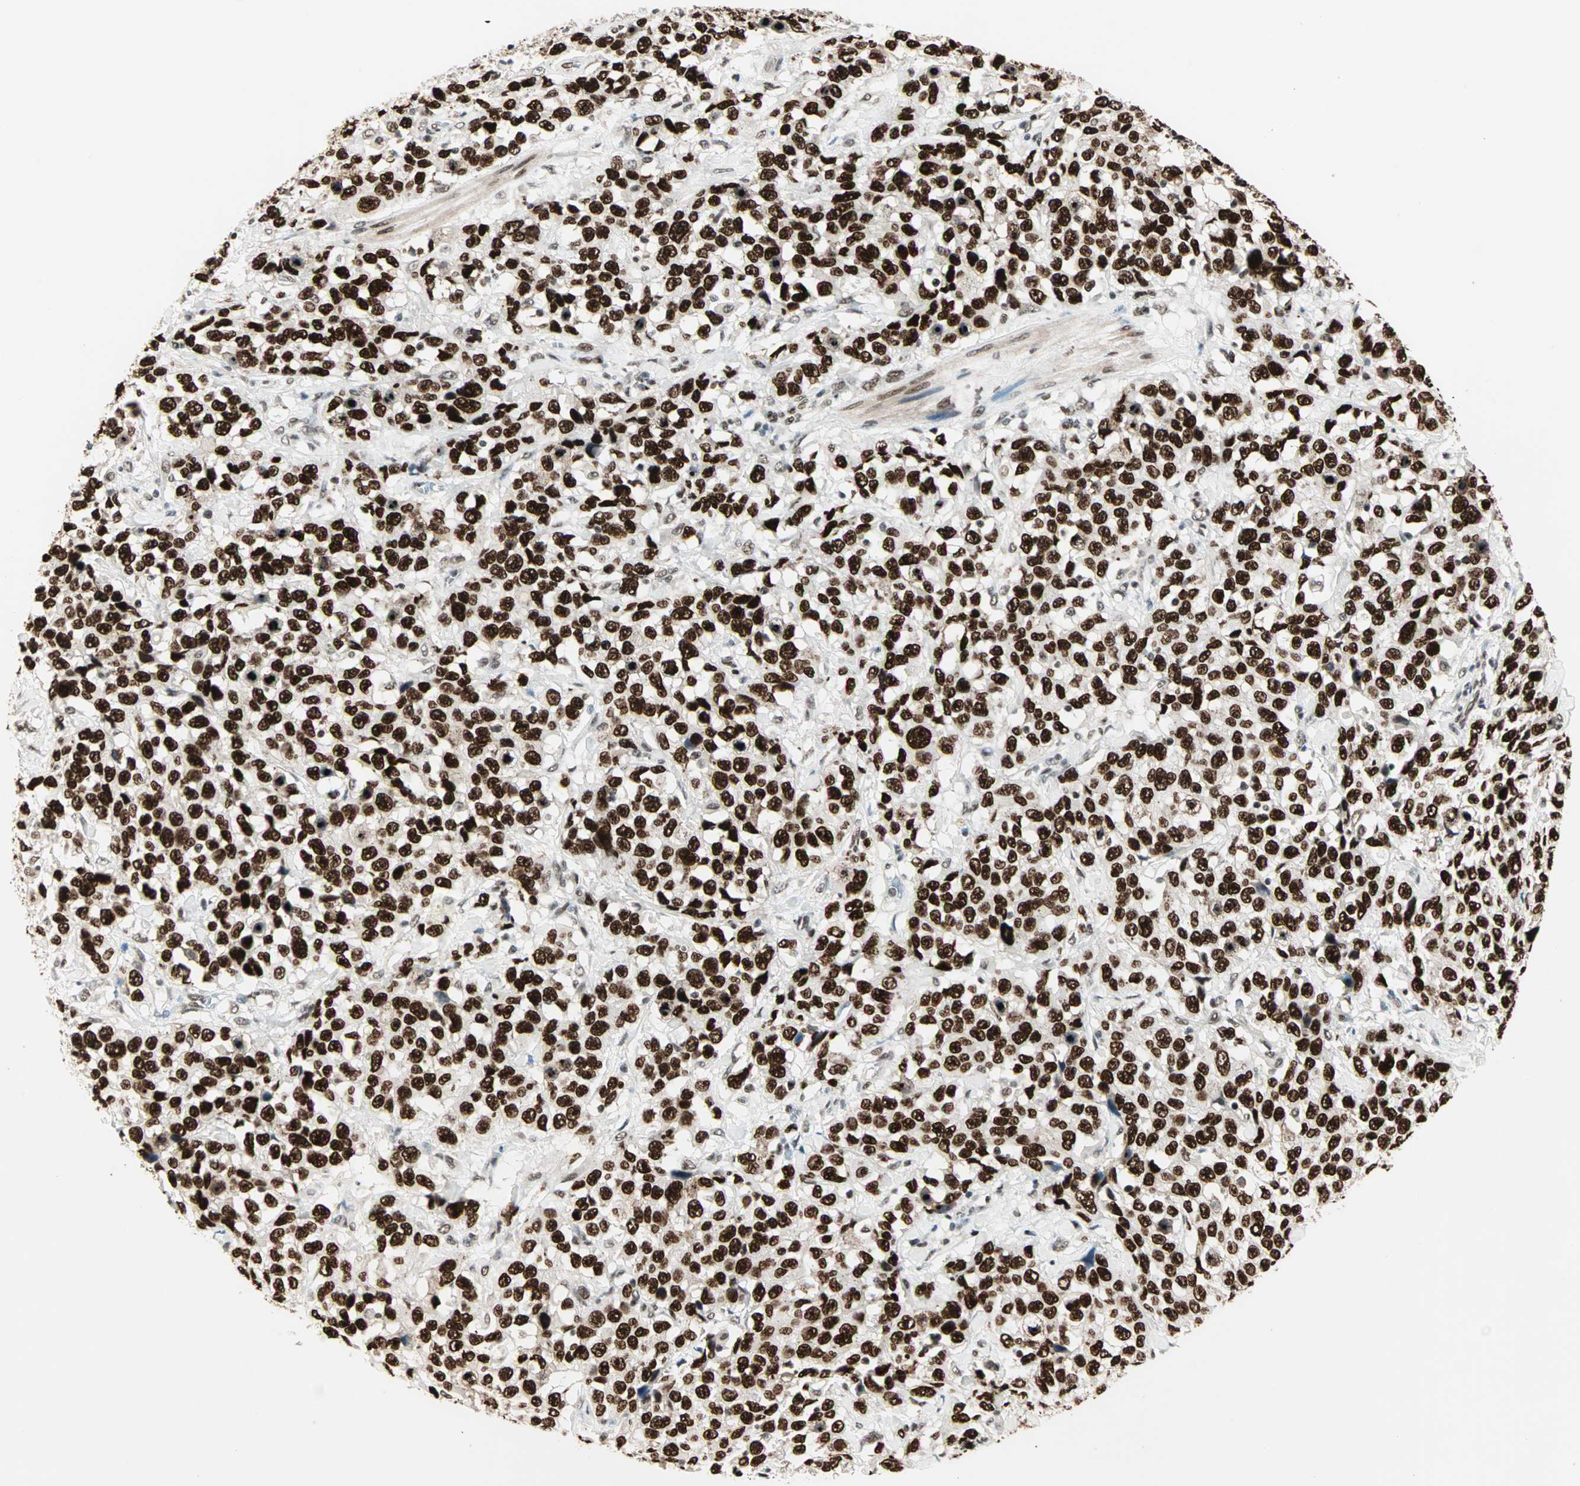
{"staining": {"intensity": "strong", "quantity": ">75%", "location": "nuclear"}, "tissue": "stomach cancer", "cell_type": "Tumor cells", "image_type": "cancer", "snomed": [{"axis": "morphology", "description": "Normal tissue, NOS"}, {"axis": "morphology", "description": "Adenocarcinoma, NOS"}, {"axis": "topography", "description": "Stomach"}], "caption": "Immunohistochemistry (IHC) (DAB) staining of human stomach adenocarcinoma reveals strong nuclear protein expression in about >75% of tumor cells. Using DAB (3,3'-diaminobenzidine) (brown) and hematoxylin (blue) stains, captured at high magnification using brightfield microscopy.", "gene": "BLM", "patient": {"sex": "male", "age": 48}}